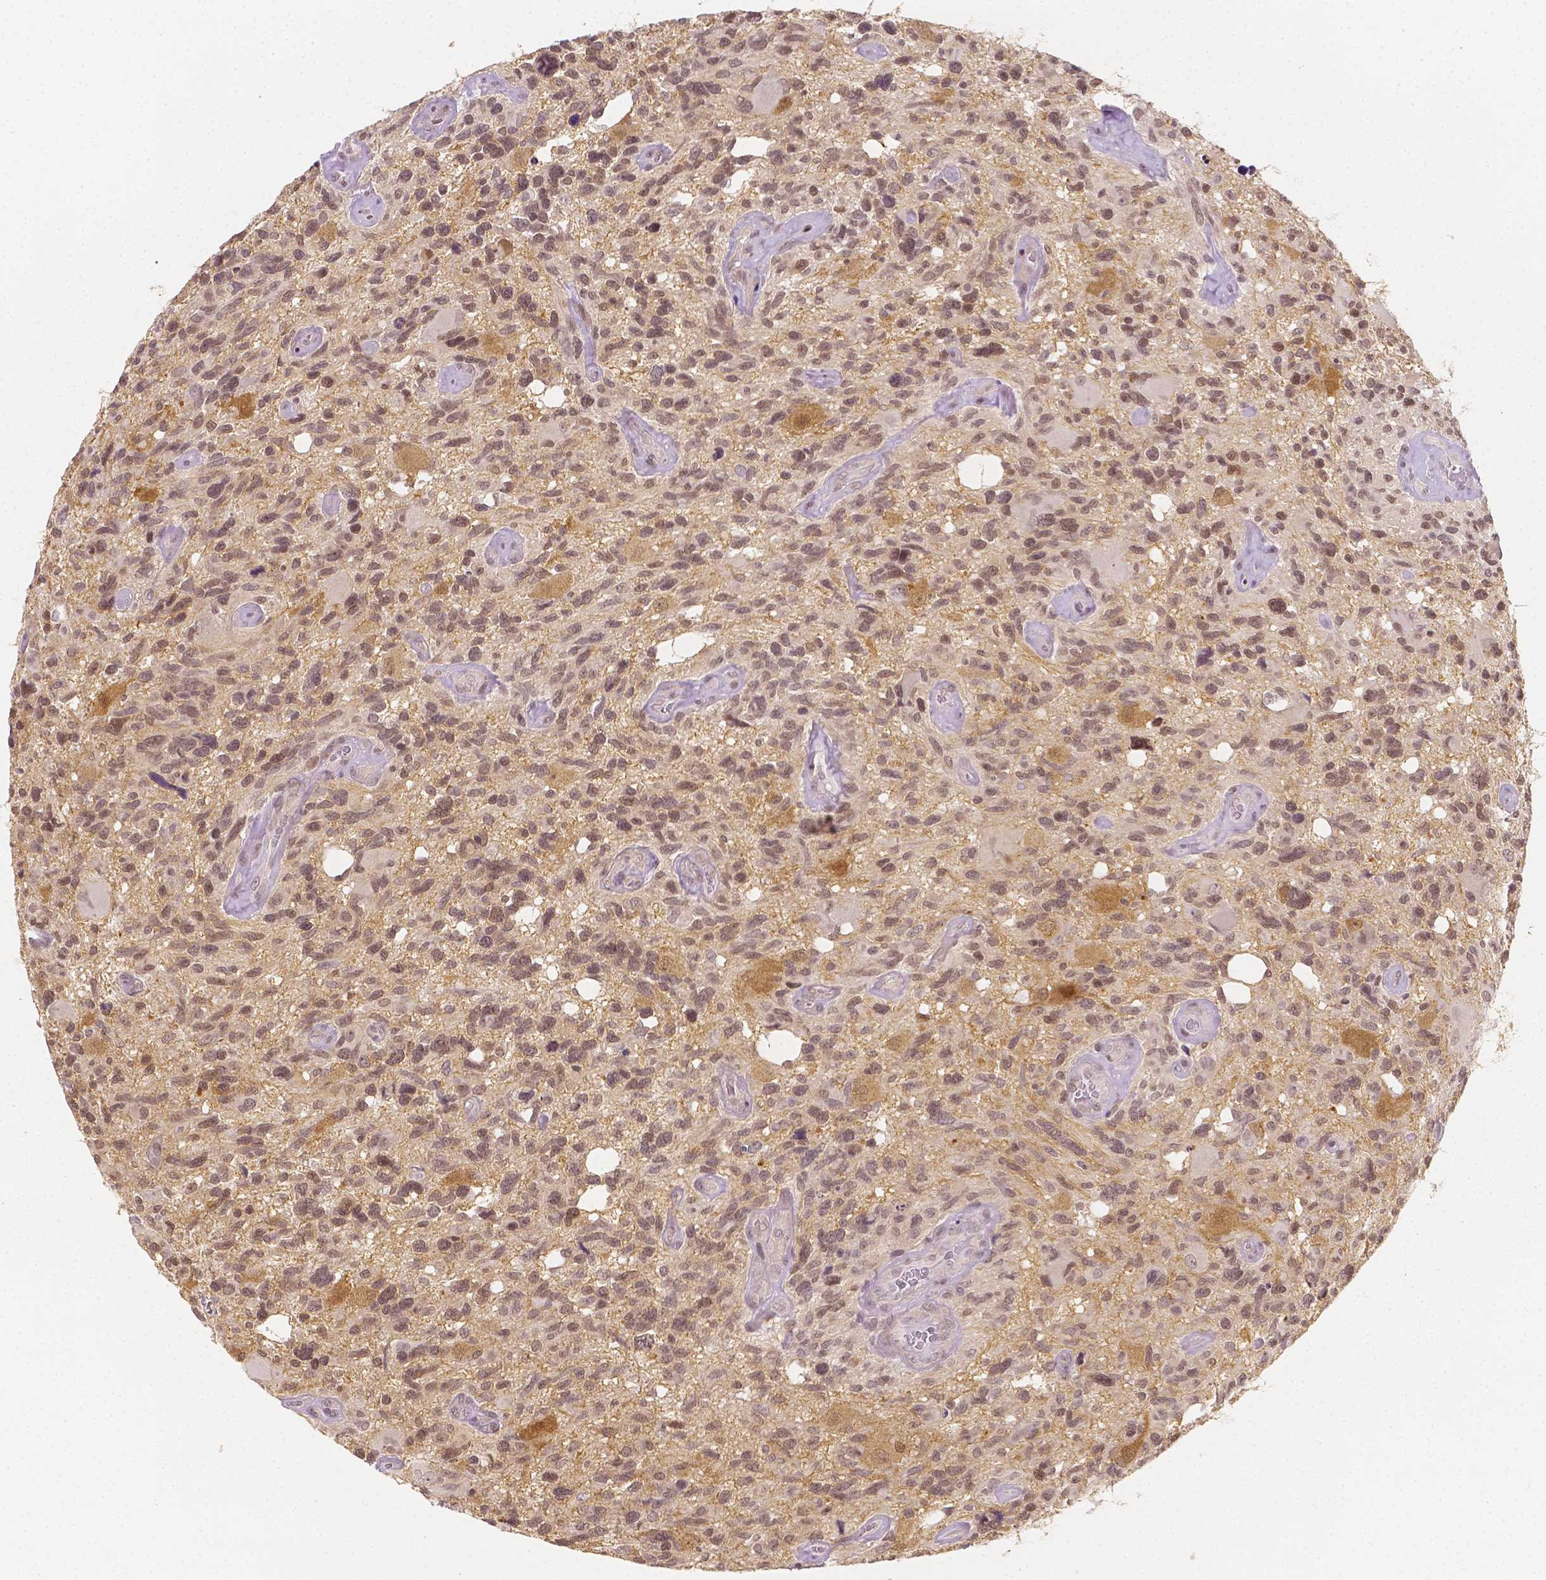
{"staining": {"intensity": "weak", "quantity": ">75%", "location": "nuclear"}, "tissue": "glioma", "cell_type": "Tumor cells", "image_type": "cancer", "snomed": [{"axis": "morphology", "description": "Glioma, malignant, High grade"}, {"axis": "topography", "description": "Brain"}], "caption": "A high-resolution histopathology image shows IHC staining of glioma, which displays weak nuclear expression in approximately >75% of tumor cells.", "gene": "SGTB", "patient": {"sex": "male", "age": 49}}